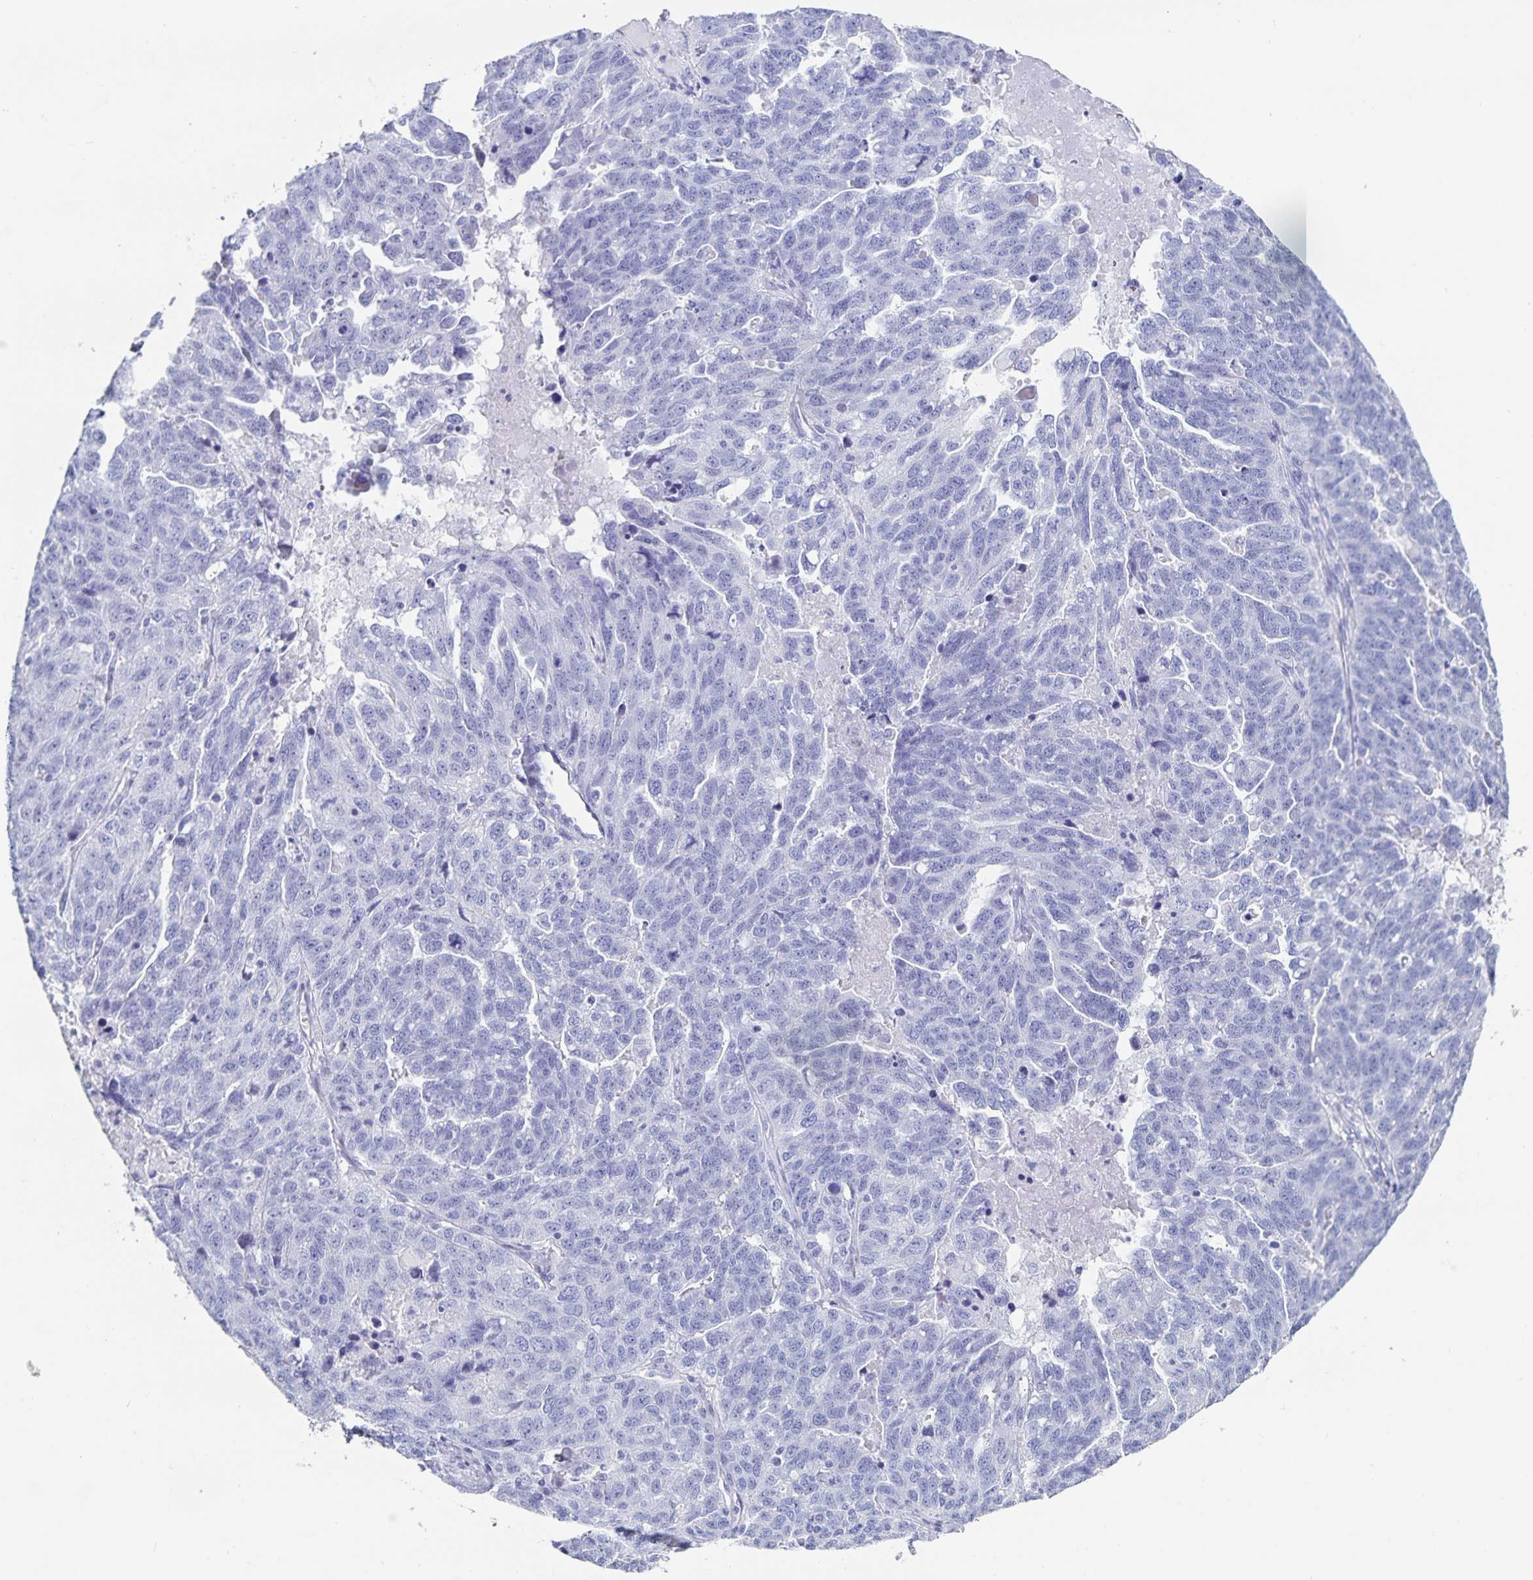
{"staining": {"intensity": "negative", "quantity": "none", "location": "none"}, "tissue": "ovarian cancer", "cell_type": "Tumor cells", "image_type": "cancer", "snomed": [{"axis": "morphology", "description": "Cystadenocarcinoma, serous, NOS"}, {"axis": "topography", "description": "Ovary"}], "caption": "Tumor cells show no significant protein positivity in ovarian cancer.", "gene": "C19orf73", "patient": {"sex": "female", "age": 71}}